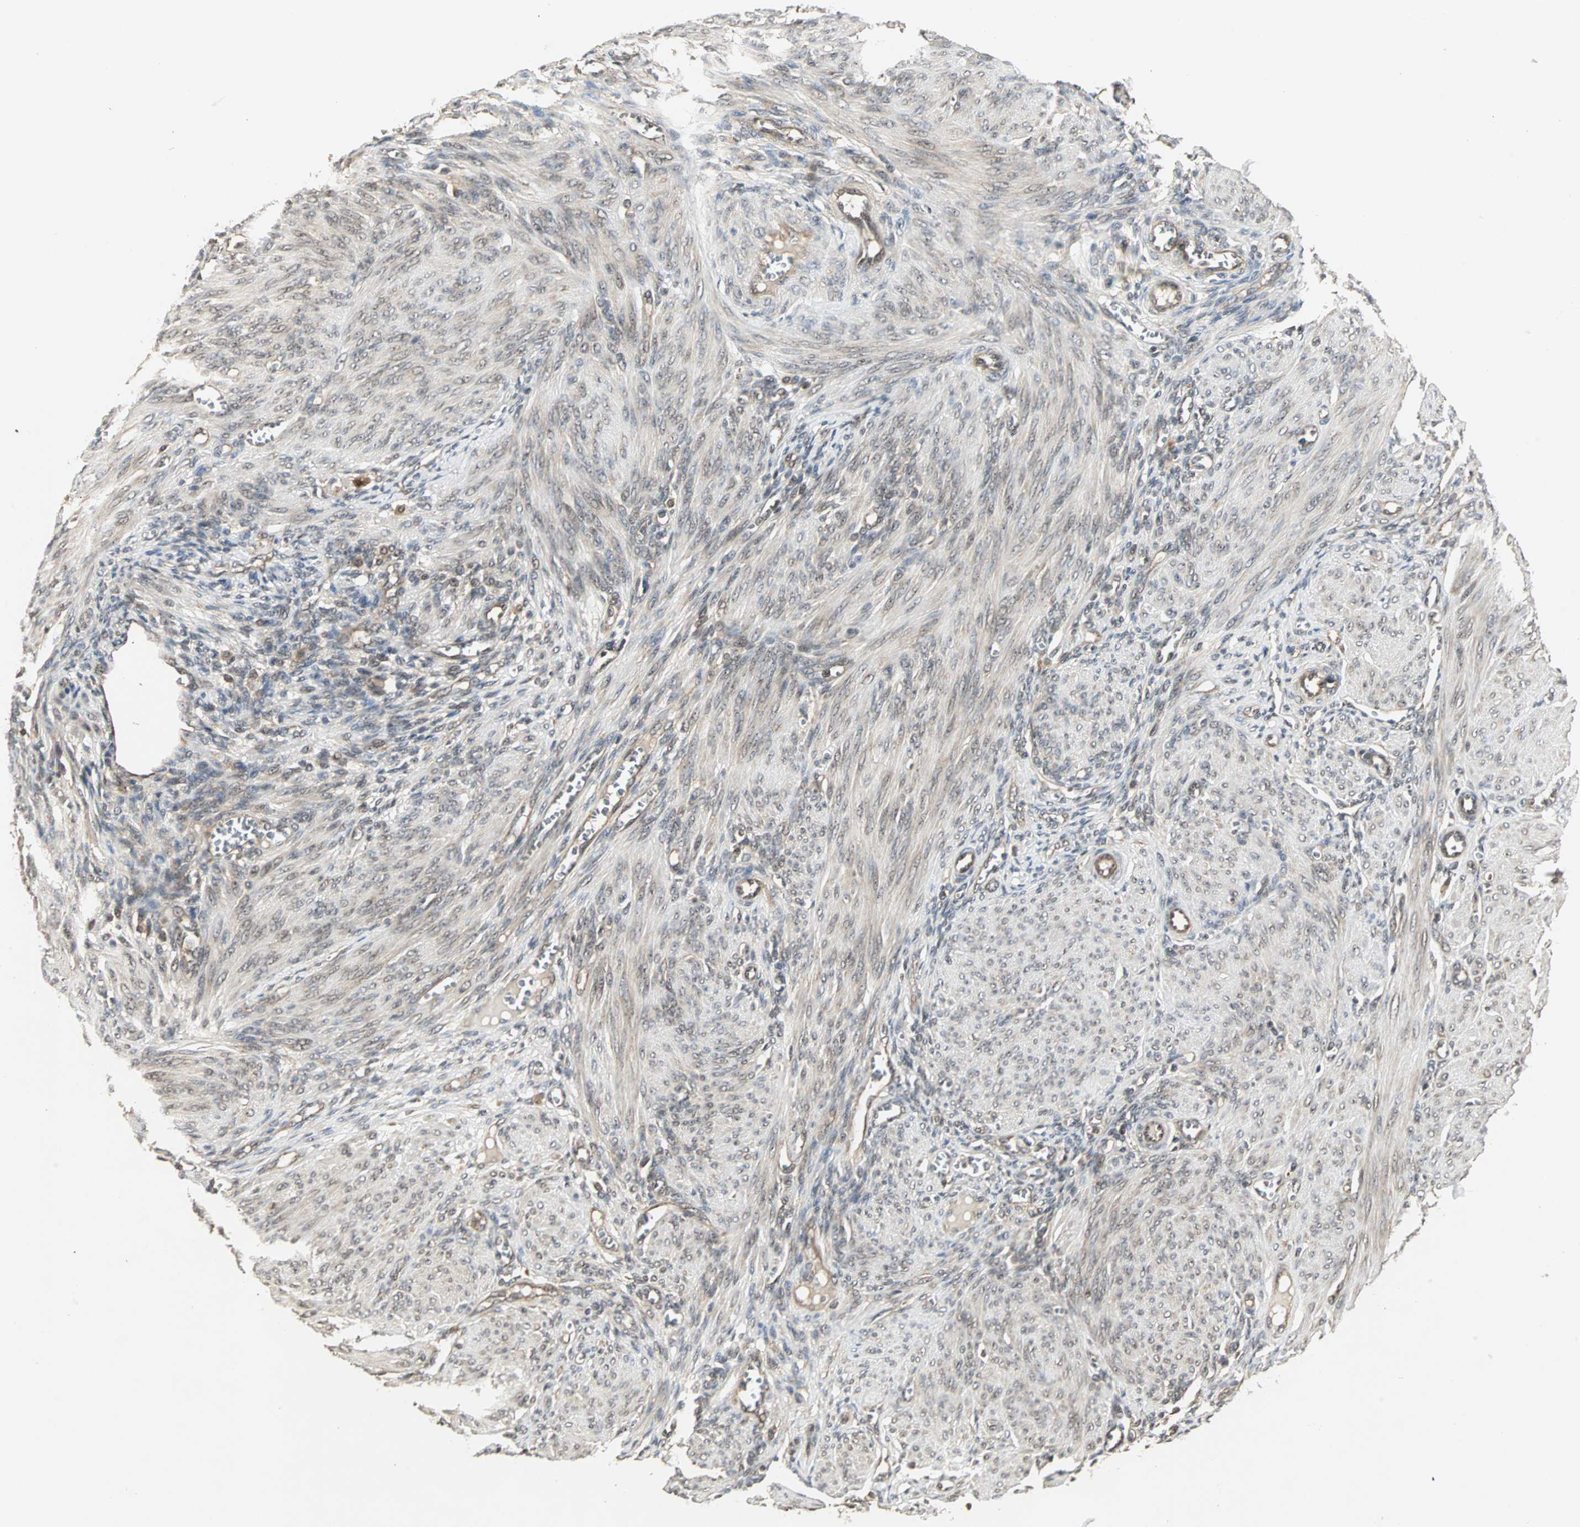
{"staining": {"intensity": "negative", "quantity": "none", "location": "none"}, "tissue": "endometrium", "cell_type": "Cells in endometrial stroma", "image_type": "normal", "snomed": [{"axis": "morphology", "description": "Normal tissue, NOS"}, {"axis": "topography", "description": "Endometrium"}], "caption": "Human endometrium stained for a protein using immunohistochemistry demonstrates no positivity in cells in endometrial stroma.", "gene": "CSNK2B", "patient": {"sex": "female", "age": 72}}